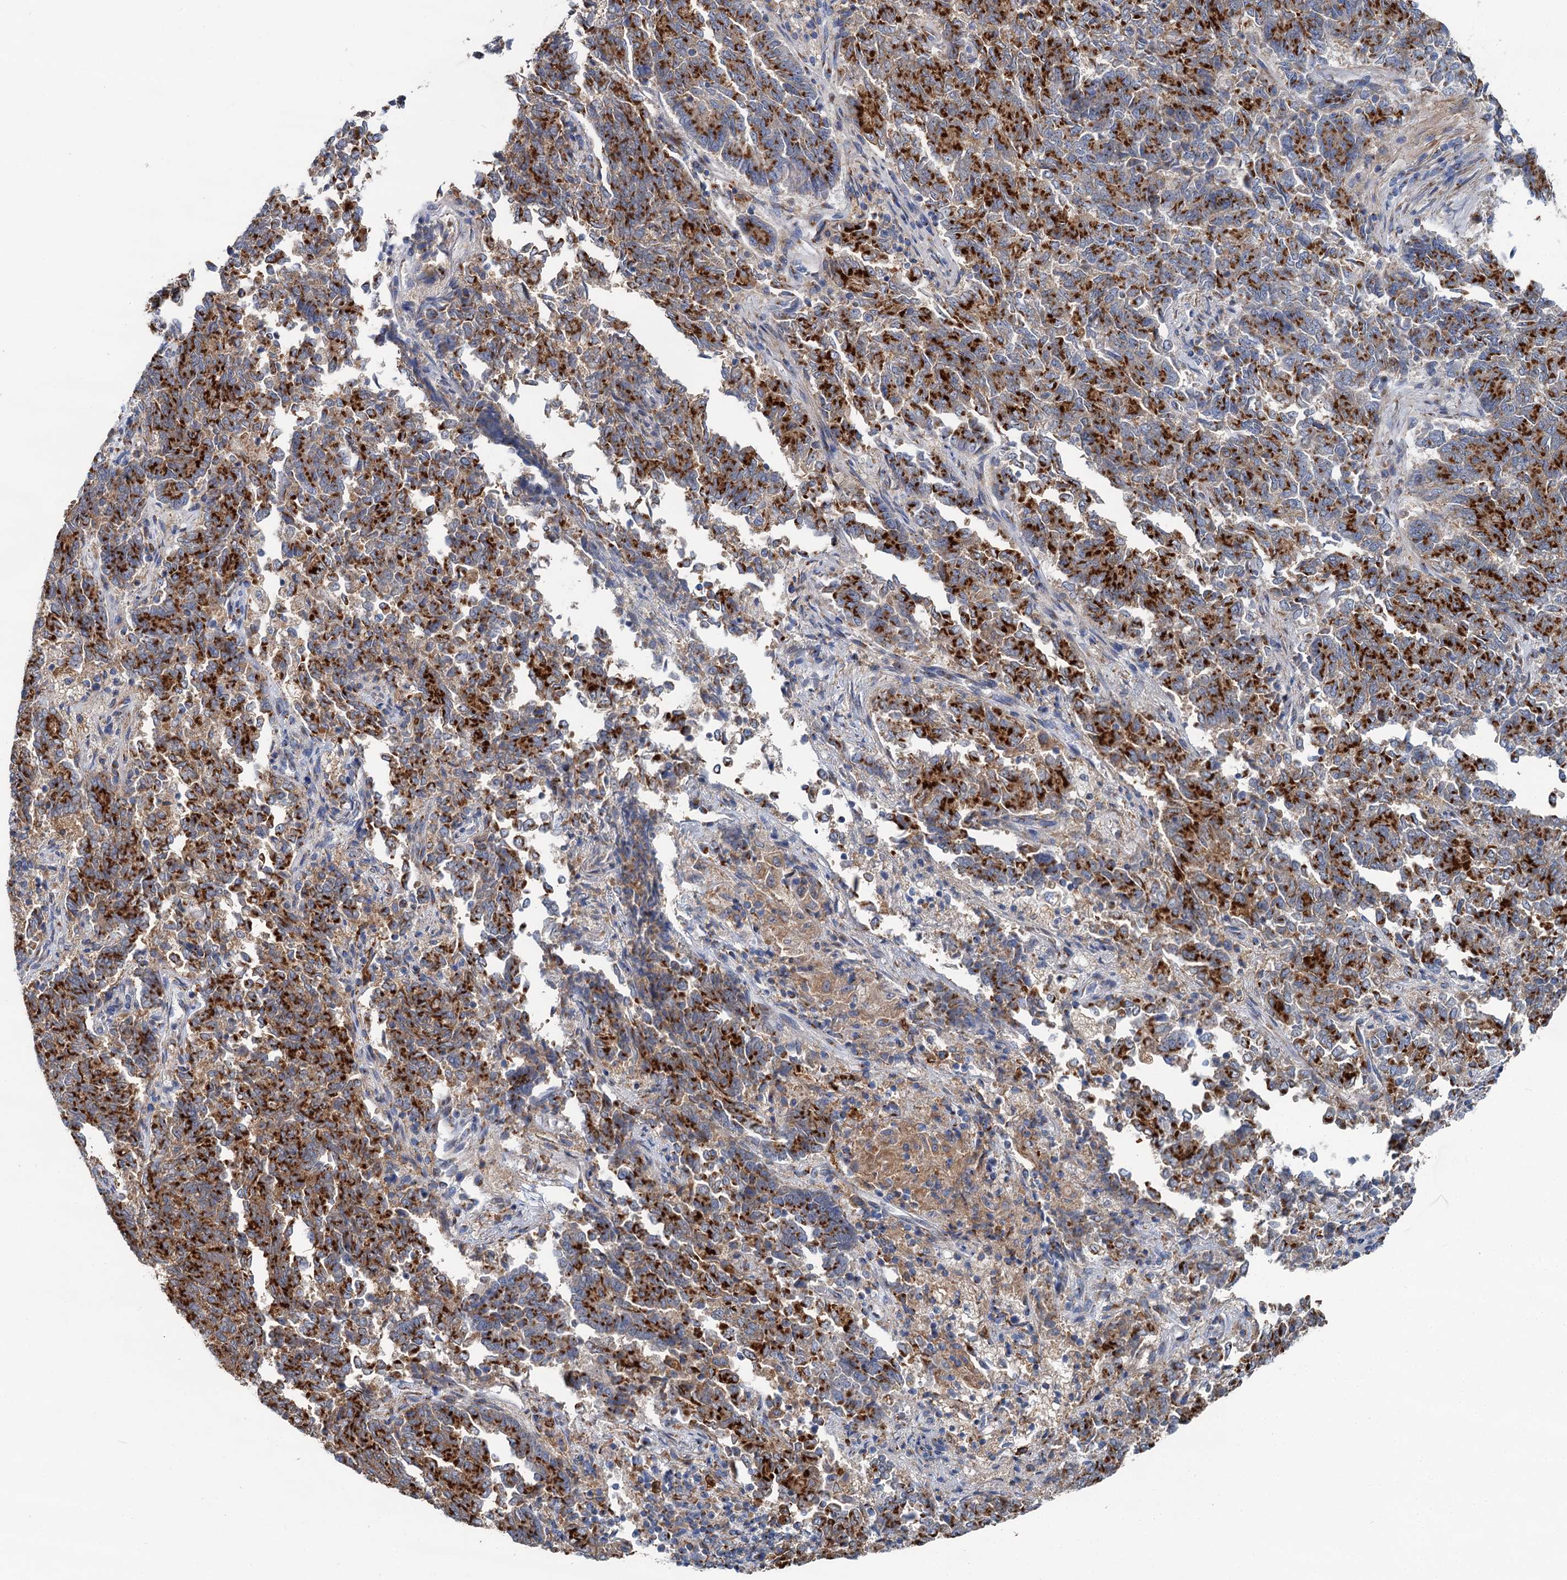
{"staining": {"intensity": "strong", "quantity": ">75%", "location": "cytoplasmic/membranous"}, "tissue": "endometrial cancer", "cell_type": "Tumor cells", "image_type": "cancer", "snomed": [{"axis": "morphology", "description": "Adenocarcinoma, NOS"}, {"axis": "topography", "description": "Endometrium"}], "caption": "Endometrial cancer (adenocarcinoma) tissue reveals strong cytoplasmic/membranous positivity in approximately >75% of tumor cells", "gene": "BET1L", "patient": {"sex": "female", "age": 80}}